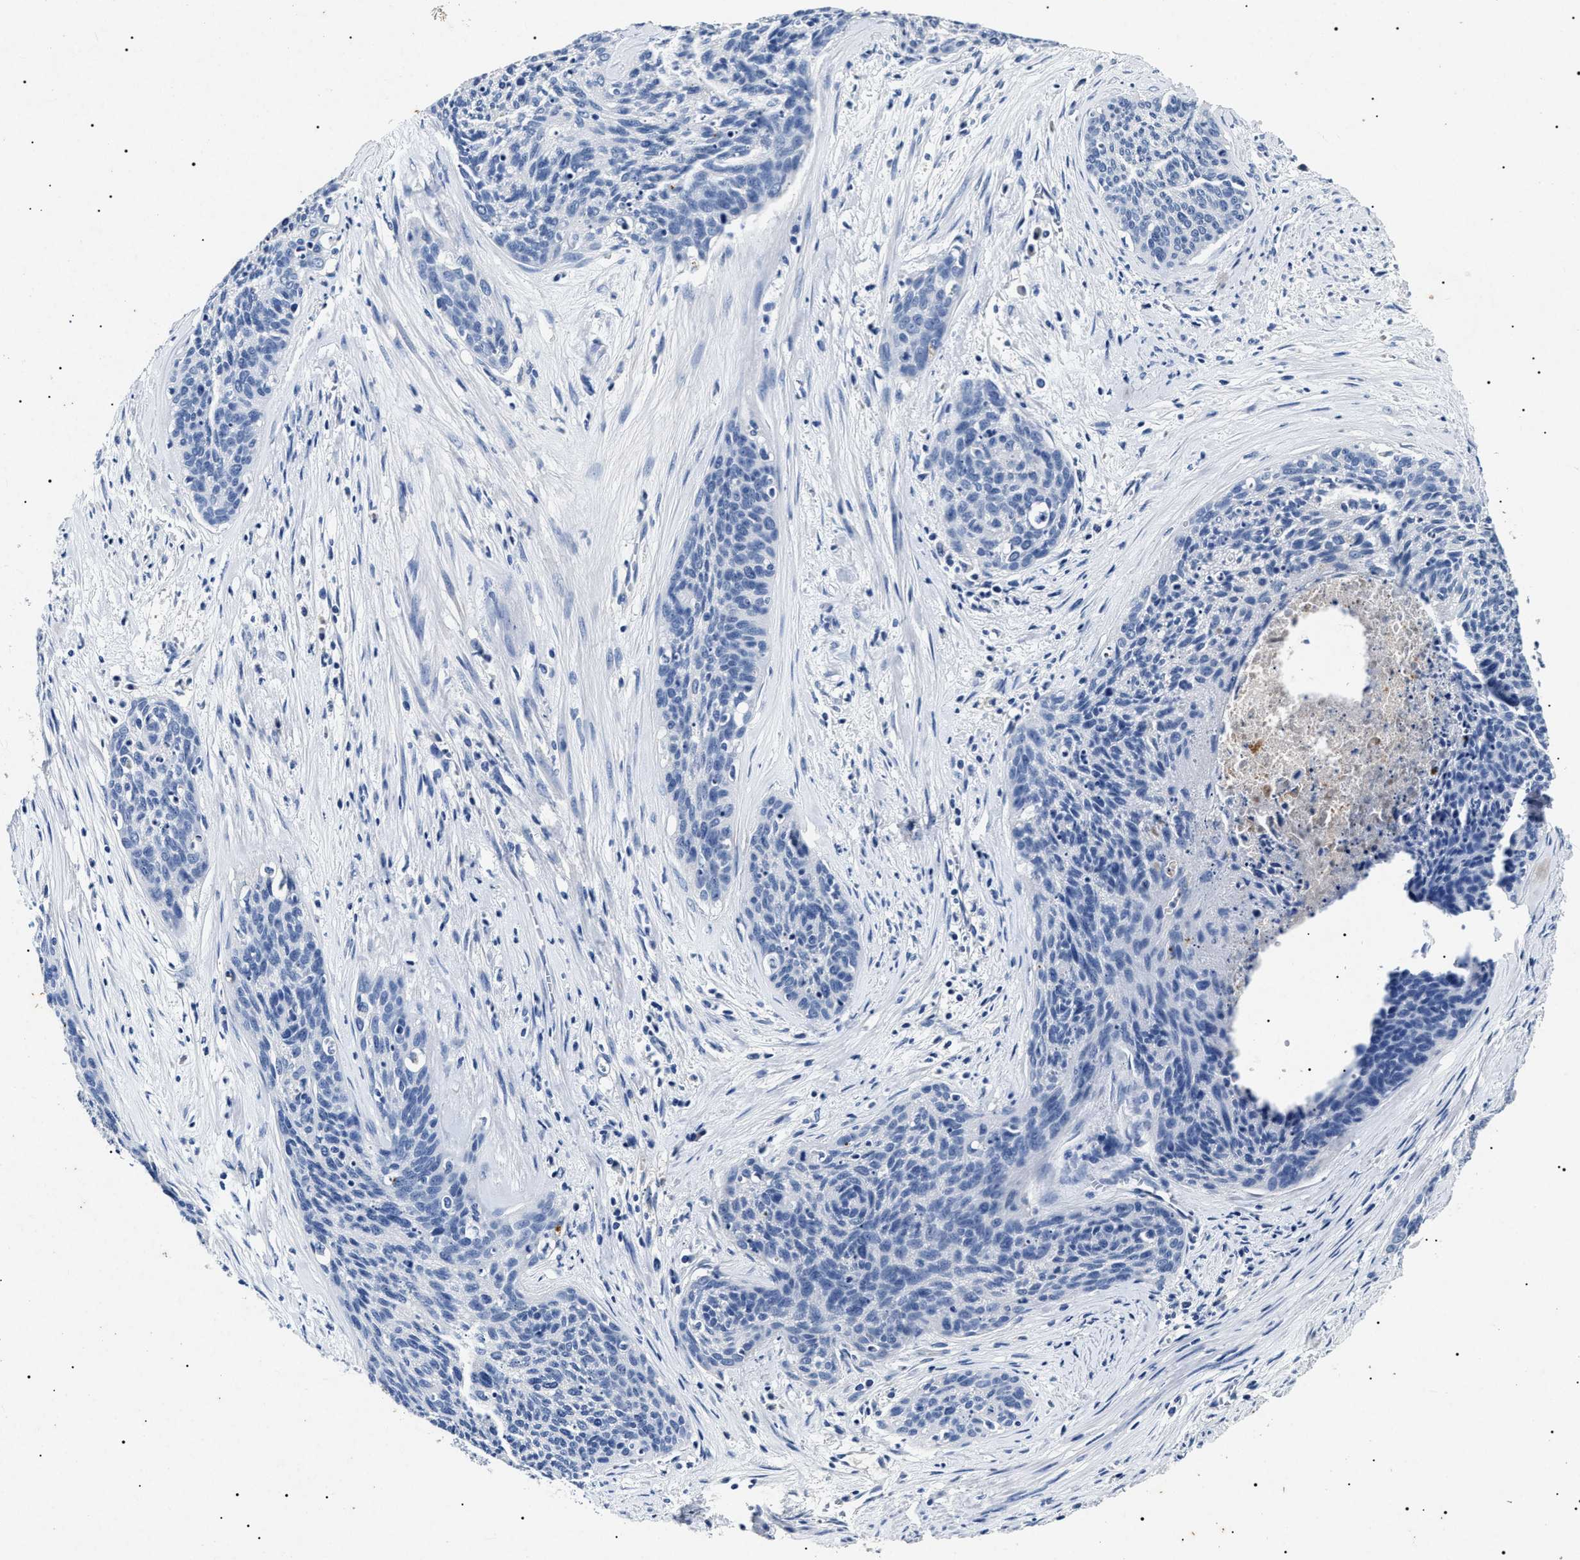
{"staining": {"intensity": "negative", "quantity": "none", "location": "none"}, "tissue": "cervical cancer", "cell_type": "Tumor cells", "image_type": "cancer", "snomed": [{"axis": "morphology", "description": "Squamous cell carcinoma, NOS"}, {"axis": "topography", "description": "Cervix"}], "caption": "An IHC photomicrograph of squamous cell carcinoma (cervical) is shown. There is no staining in tumor cells of squamous cell carcinoma (cervical).", "gene": "LRRC8E", "patient": {"sex": "female", "age": 55}}